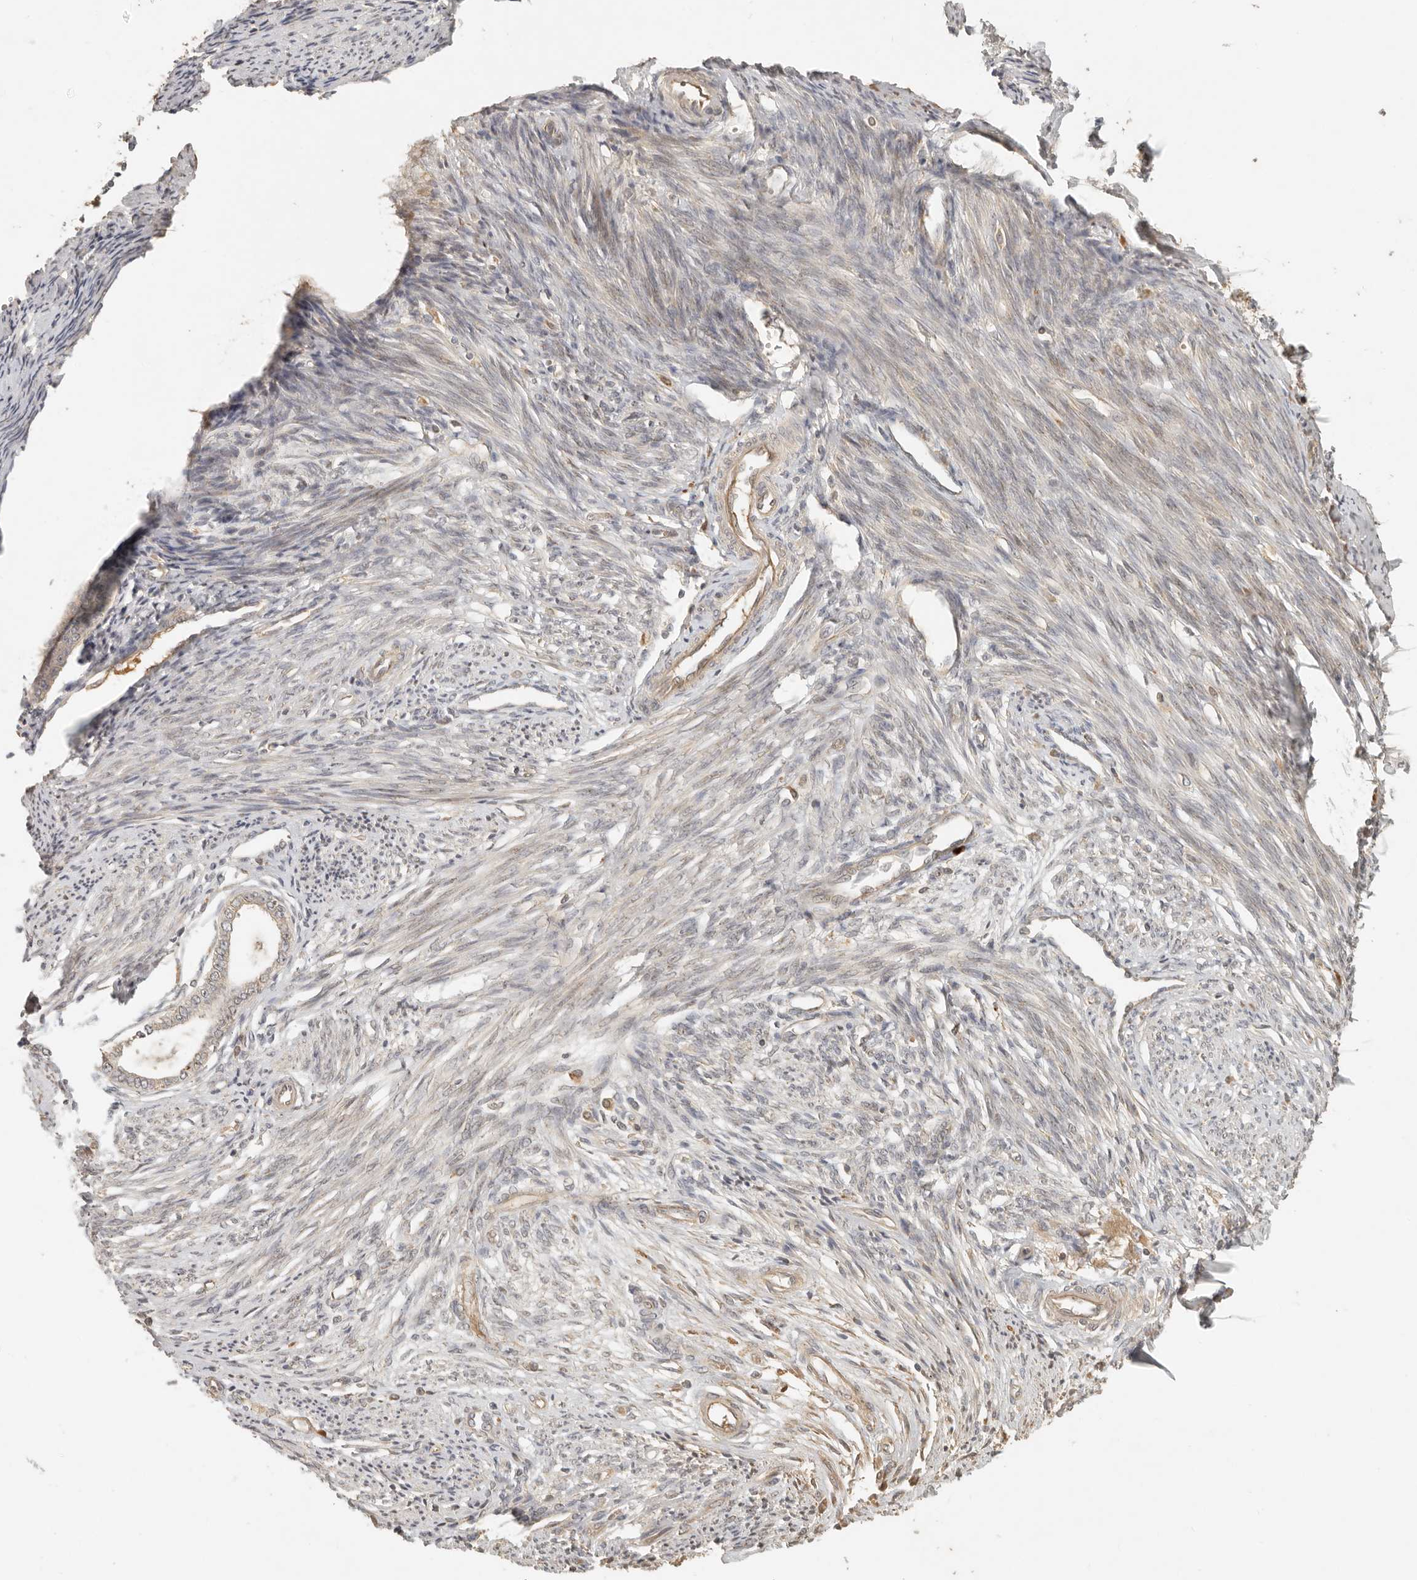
{"staining": {"intensity": "weak", "quantity": "<25%", "location": "cytoplasmic/membranous"}, "tissue": "endometrium", "cell_type": "Cells in endometrial stroma", "image_type": "normal", "snomed": [{"axis": "morphology", "description": "Normal tissue, NOS"}, {"axis": "topography", "description": "Endometrium"}], "caption": "Protein analysis of normal endometrium displays no significant expression in cells in endometrial stroma.", "gene": "ANKRD61", "patient": {"sex": "female", "age": 56}}